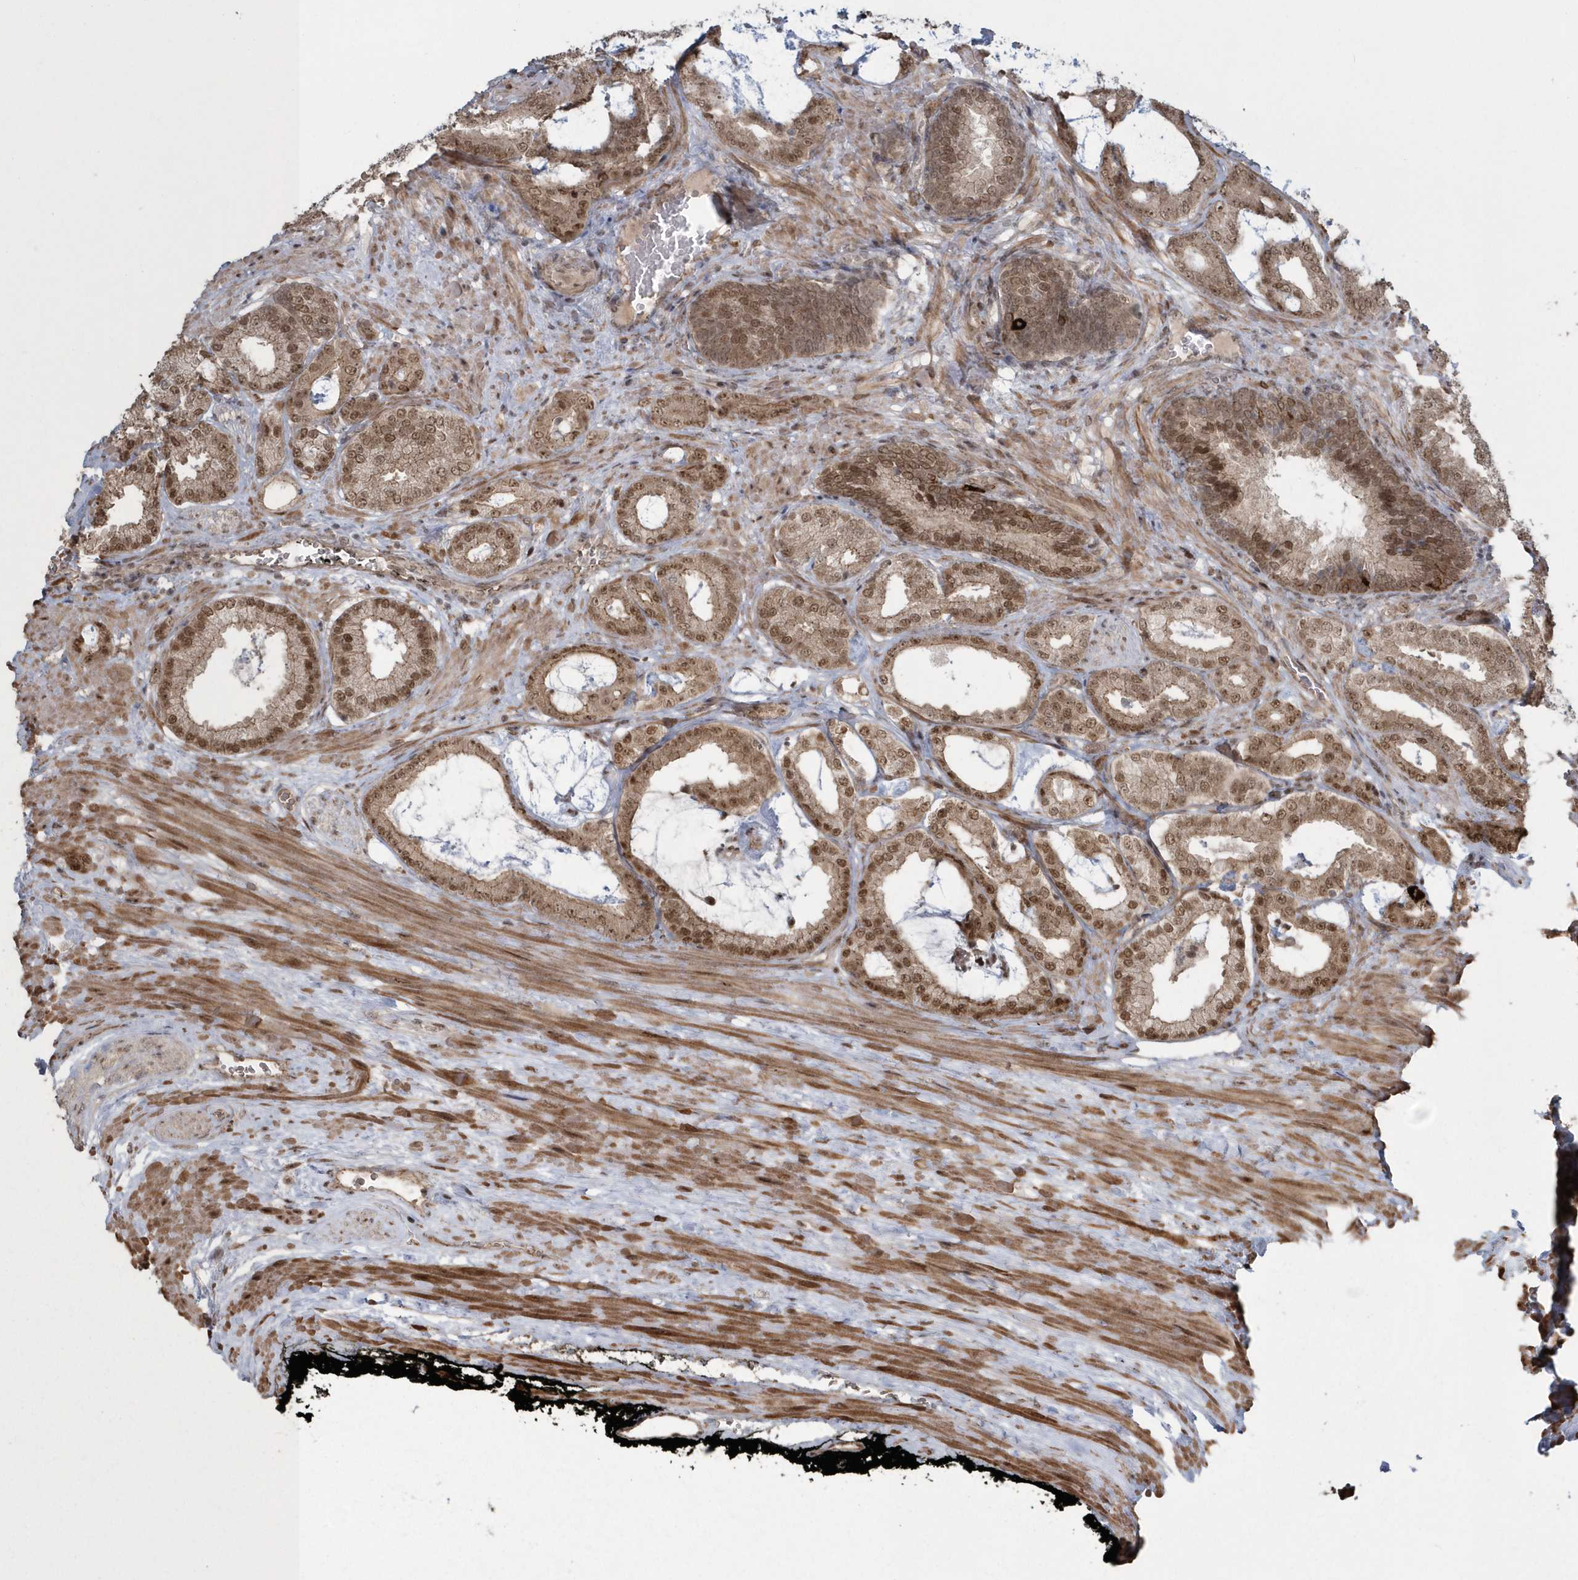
{"staining": {"intensity": "moderate", "quantity": ">75%", "location": "cytoplasmic/membranous,nuclear"}, "tissue": "prostate cancer", "cell_type": "Tumor cells", "image_type": "cancer", "snomed": [{"axis": "morphology", "description": "Adenocarcinoma, Low grade"}, {"axis": "topography", "description": "Prostate"}], "caption": "IHC (DAB) staining of human adenocarcinoma (low-grade) (prostate) displays moderate cytoplasmic/membranous and nuclear protein staining in approximately >75% of tumor cells.", "gene": "EPB41L4A", "patient": {"sex": "male", "age": 71}}